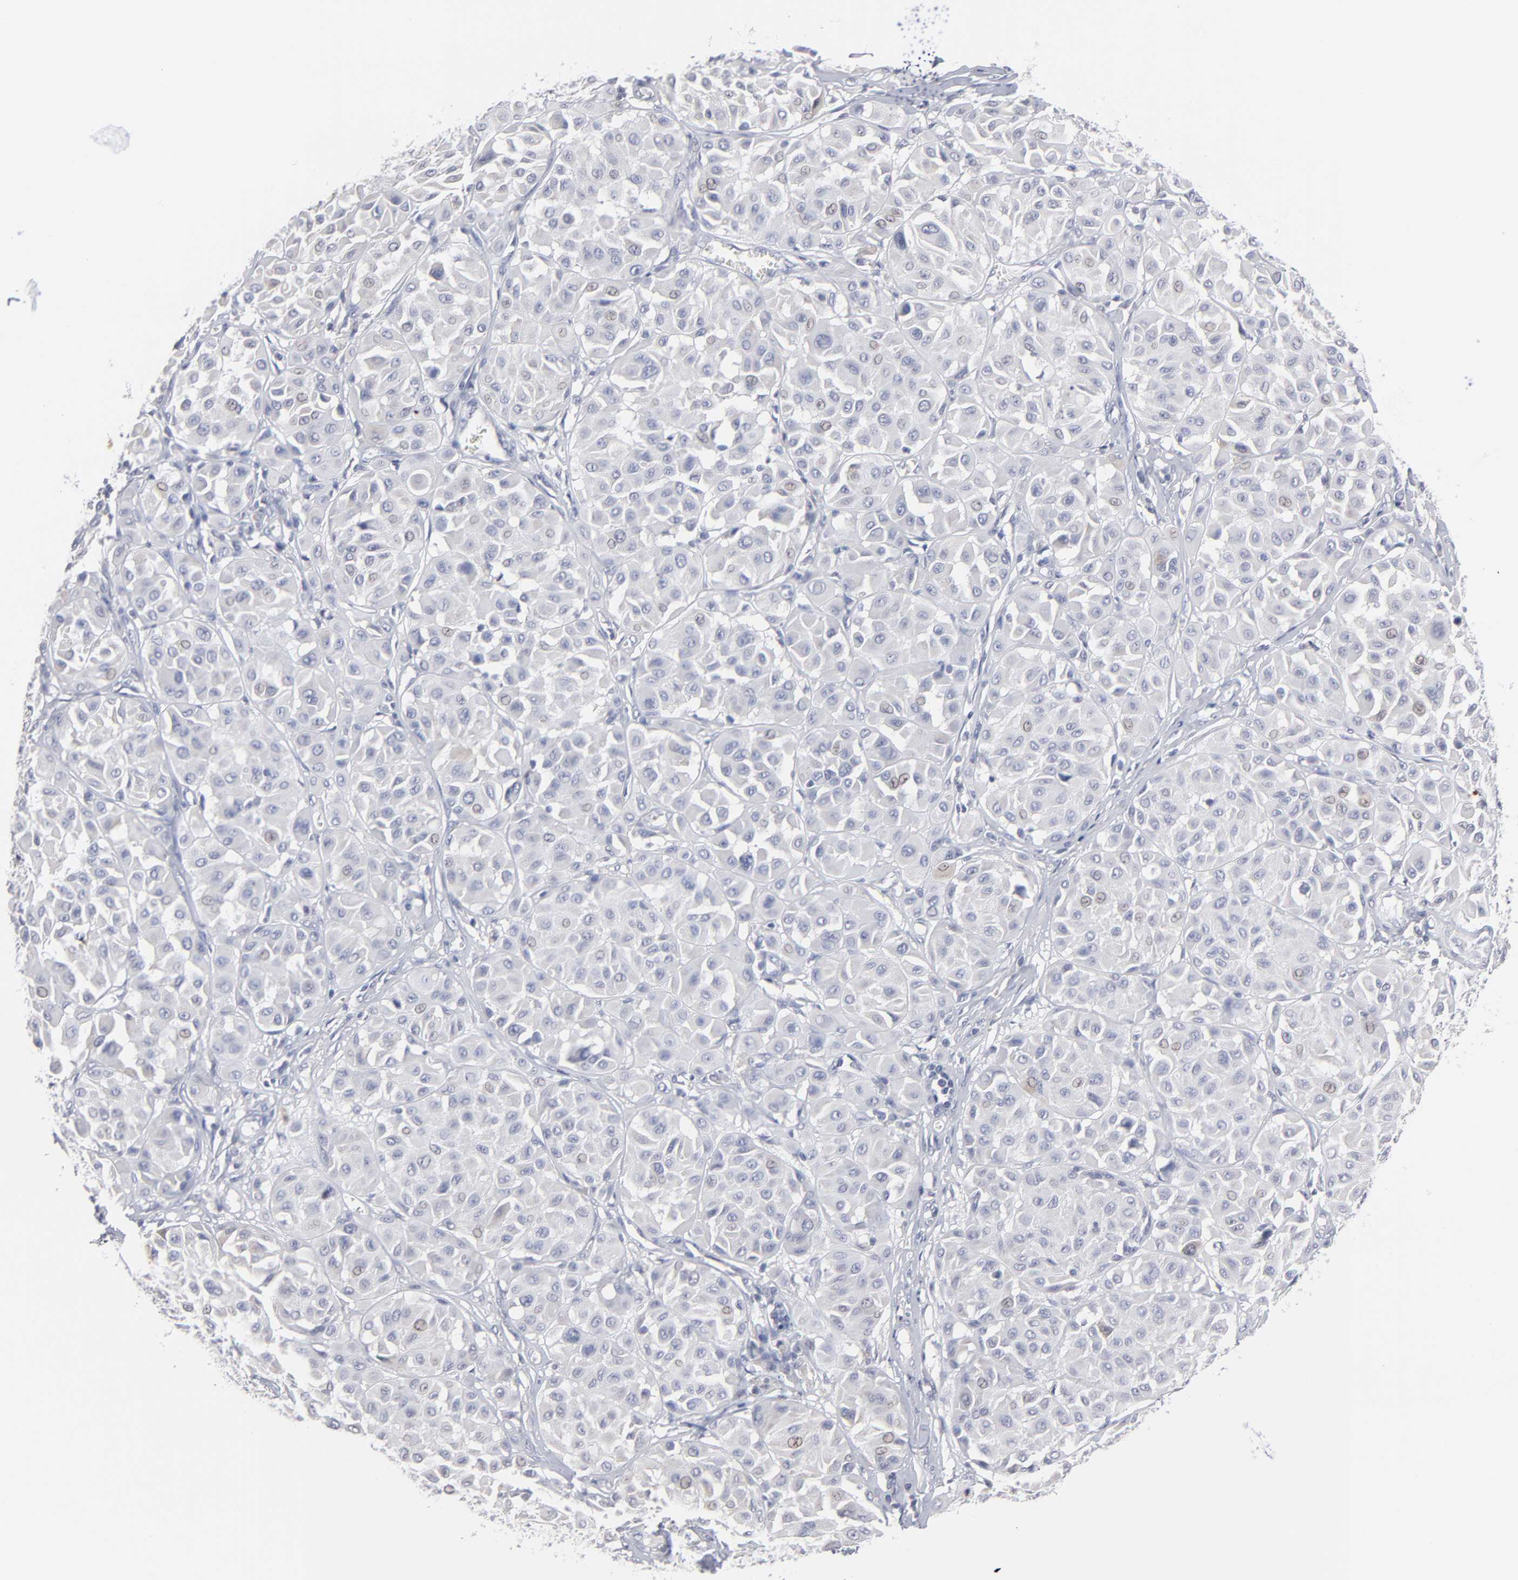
{"staining": {"intensity": "negative", "quantity": "none", "location": "none"}, "tissue": "melanoma", "cell_type": "Tumor cells", "image_type": "cancer", "snomed": [{"axis": "morphology", "description": "Malignant melanoma, Metastatic site"}, {"axis": "topography", "description": "Soft tissue"}], "caption": "The image exhibits no staining of tumor cells in malignant melanoma (metastatic site).", "gene": "RPH3A", "patient": {"sex": "male", "age": 41}}